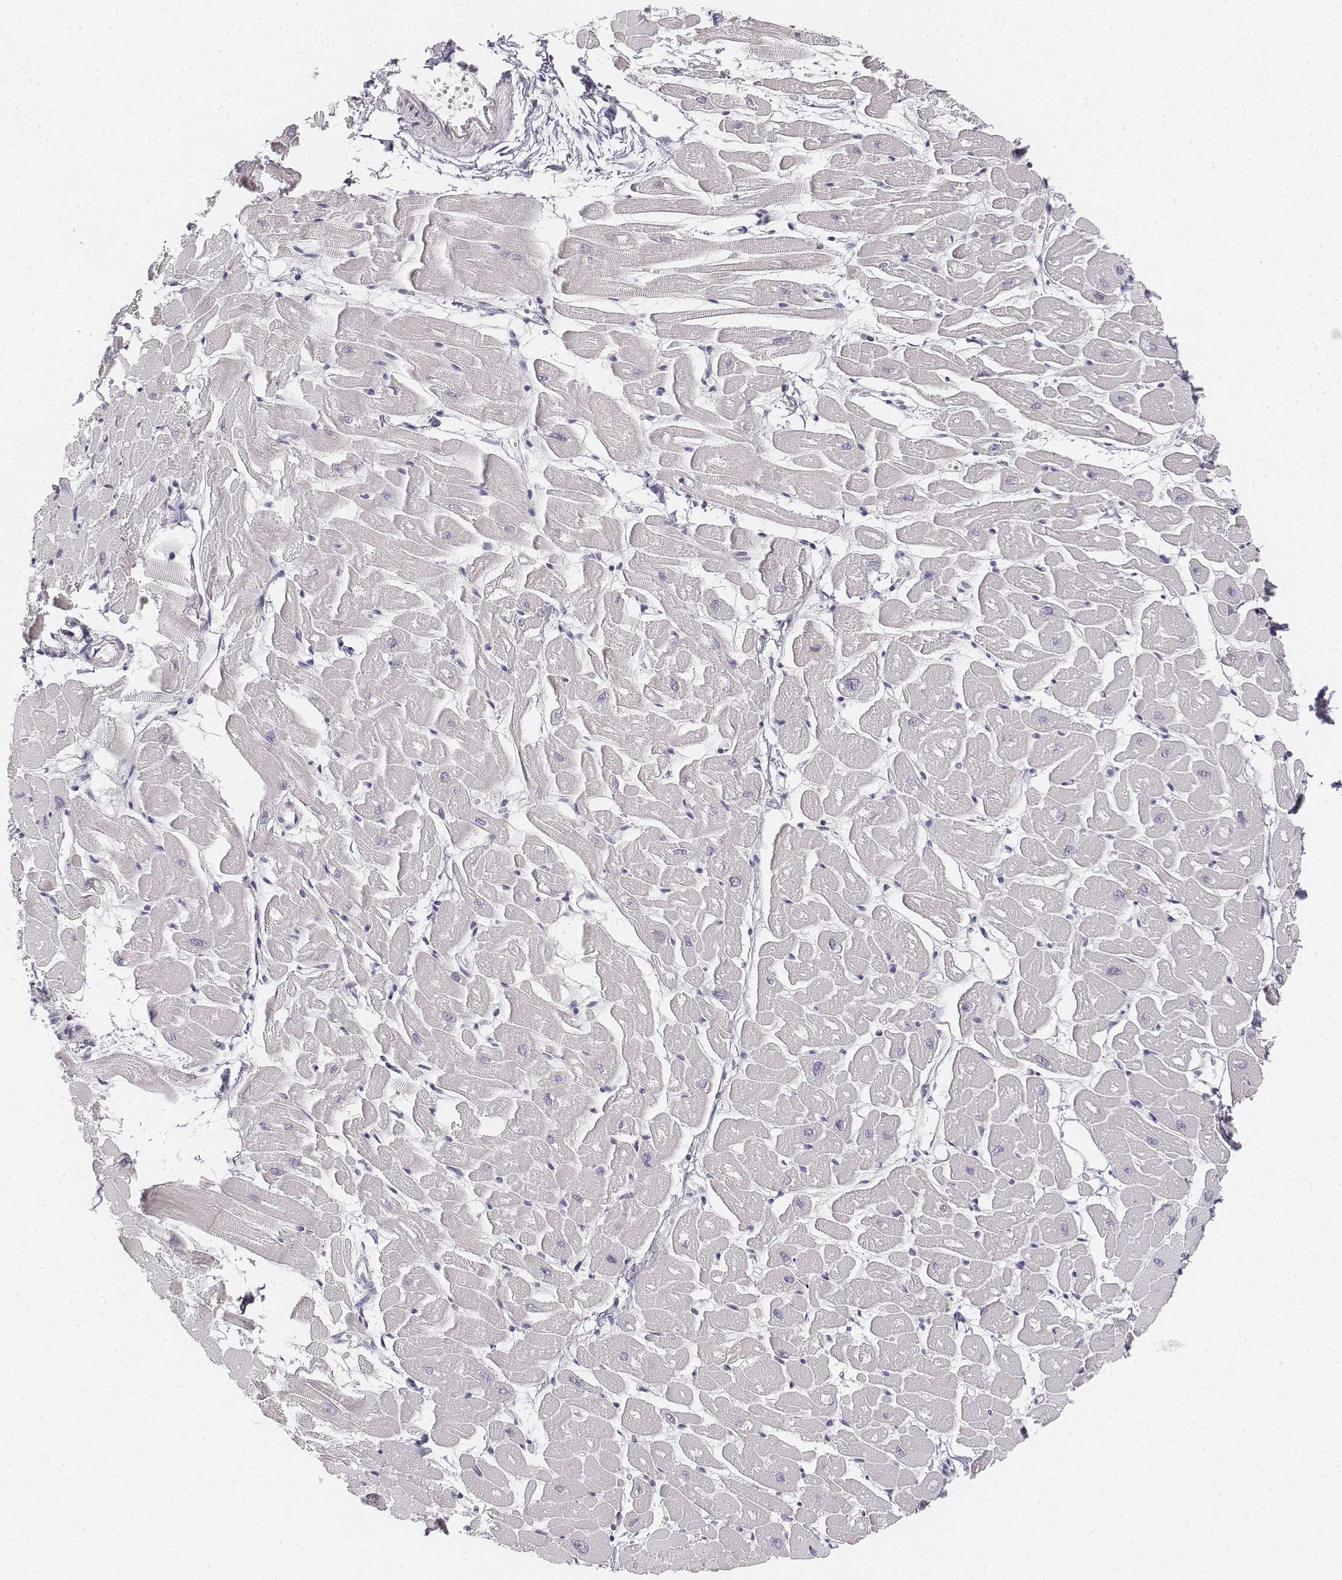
{"staining": {"intensity": "negative", "quantity": "none", "location": "none"}, "tissue": "heart muscle", "cell_type": "Cardiomyocytes", "image_type": "normal", "snomed": [{"axis": "morphology", "description": "Normal tissue, NOS"}, {"axis": "topography", "description": "Heart"}], "caption": "Human heart muscle stained for a protein using IHC shows no expression in cardiomyocytes.", "gene": "DSG4", "patient": {"sex": "male", "age": 57}}